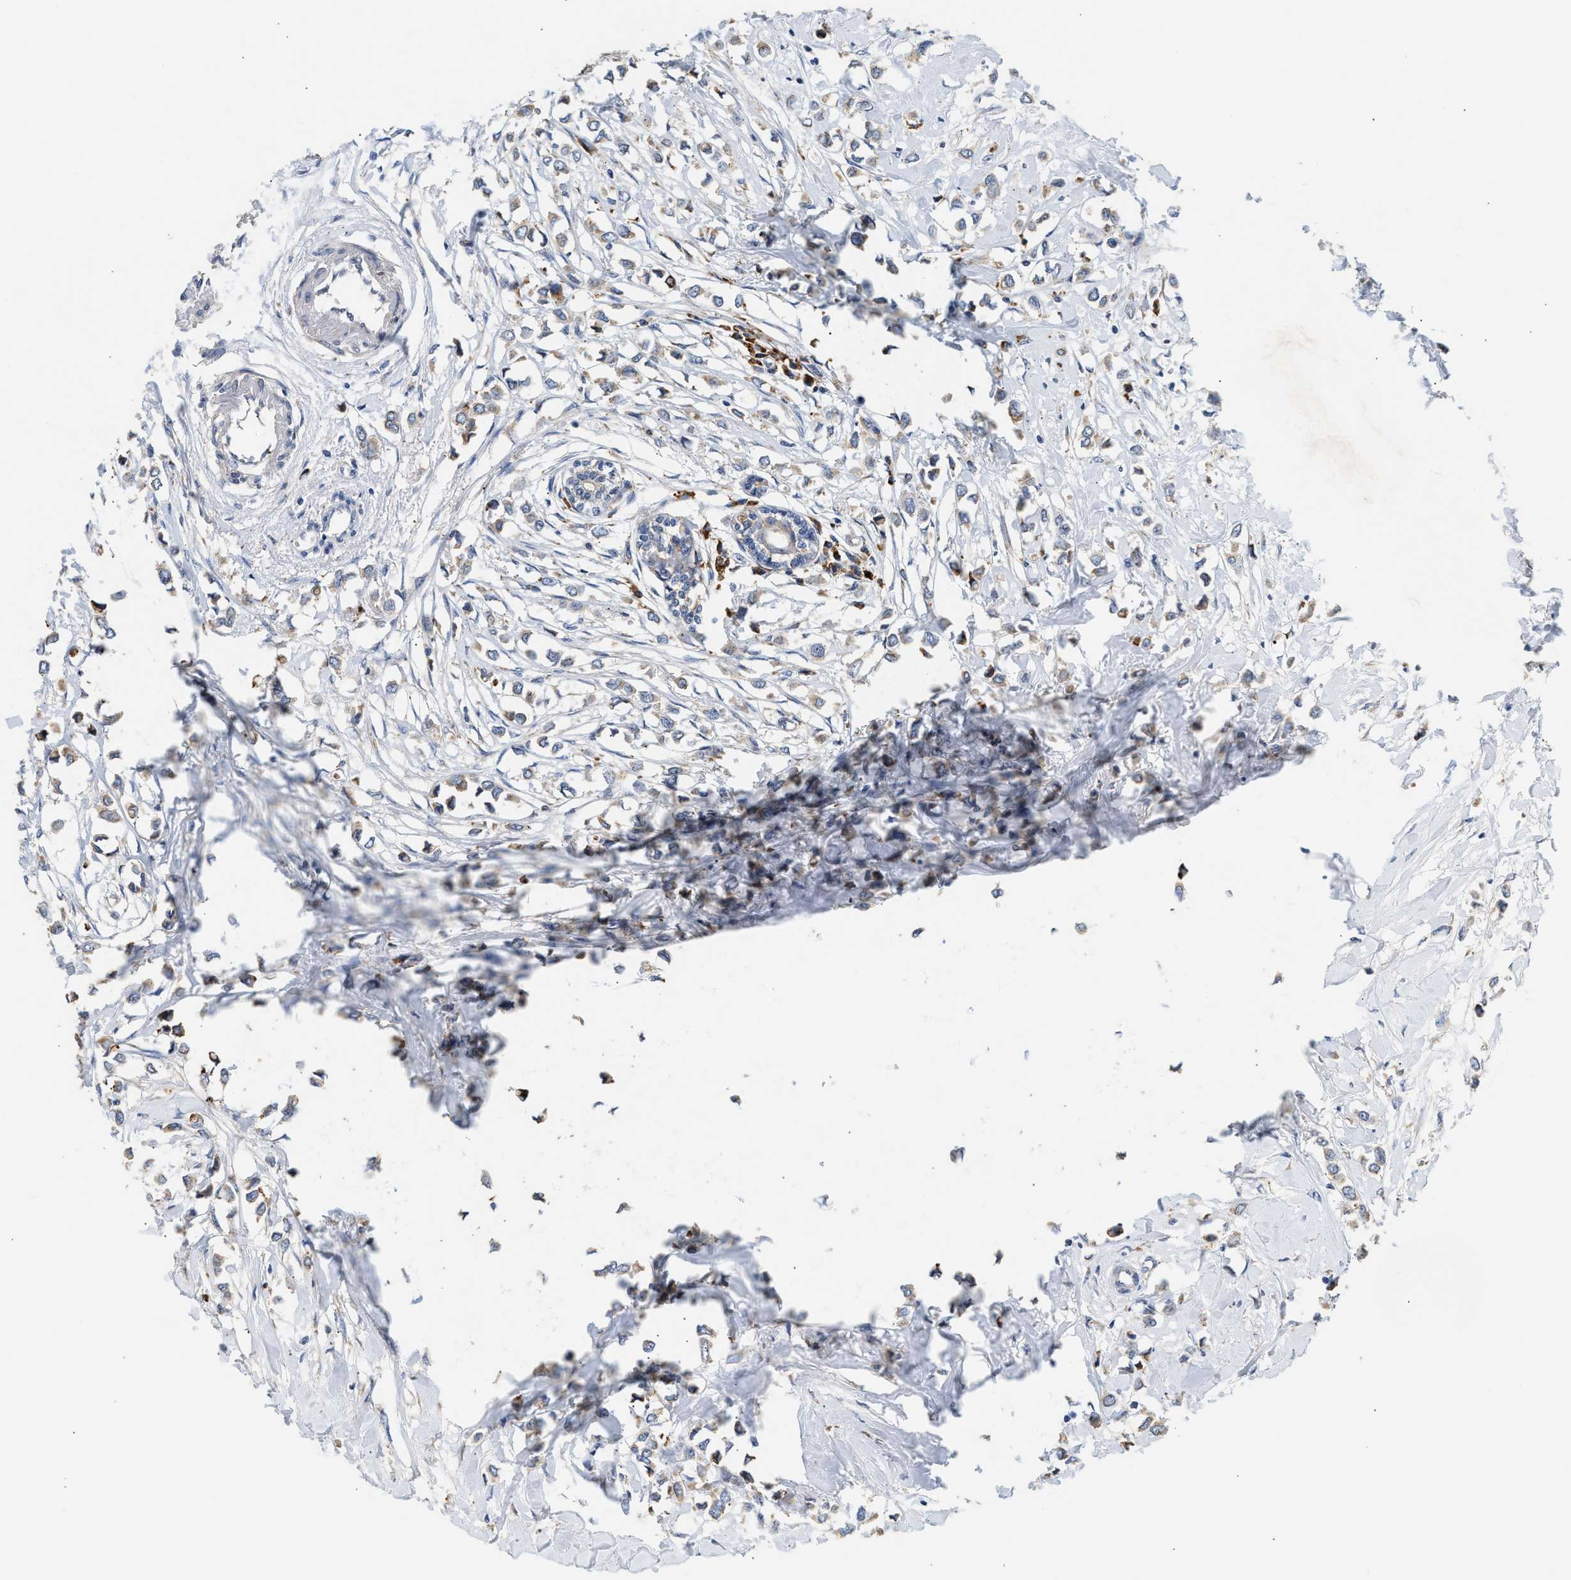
{"staining": {"intensity": "weak", "quantity": ">75%", "location": "cytoplasmic/membranous"}, "tissue": "breast cancer", "cell_type": "Tumor cells", "image_type": "cancer", "snomed": [{"axis": "morphology", "description": "Lobular carcinoma"}, {"axis": "topography", "description": "Breast"}], "caption": "Protein expression analysis of lobular carcinoma (breast) reveals weak cytoplasmic/membranous expression in about >75% of tumor cells. The staining was performed using DAB (3,3'-diaminobenzidine) to visualize the protein expression in brown, while the nuclei were stained in blue with hematoxylin (Magnification: 20x).", "gene": "AMZ1", "patient": {"sex": "female", "age": 51}}